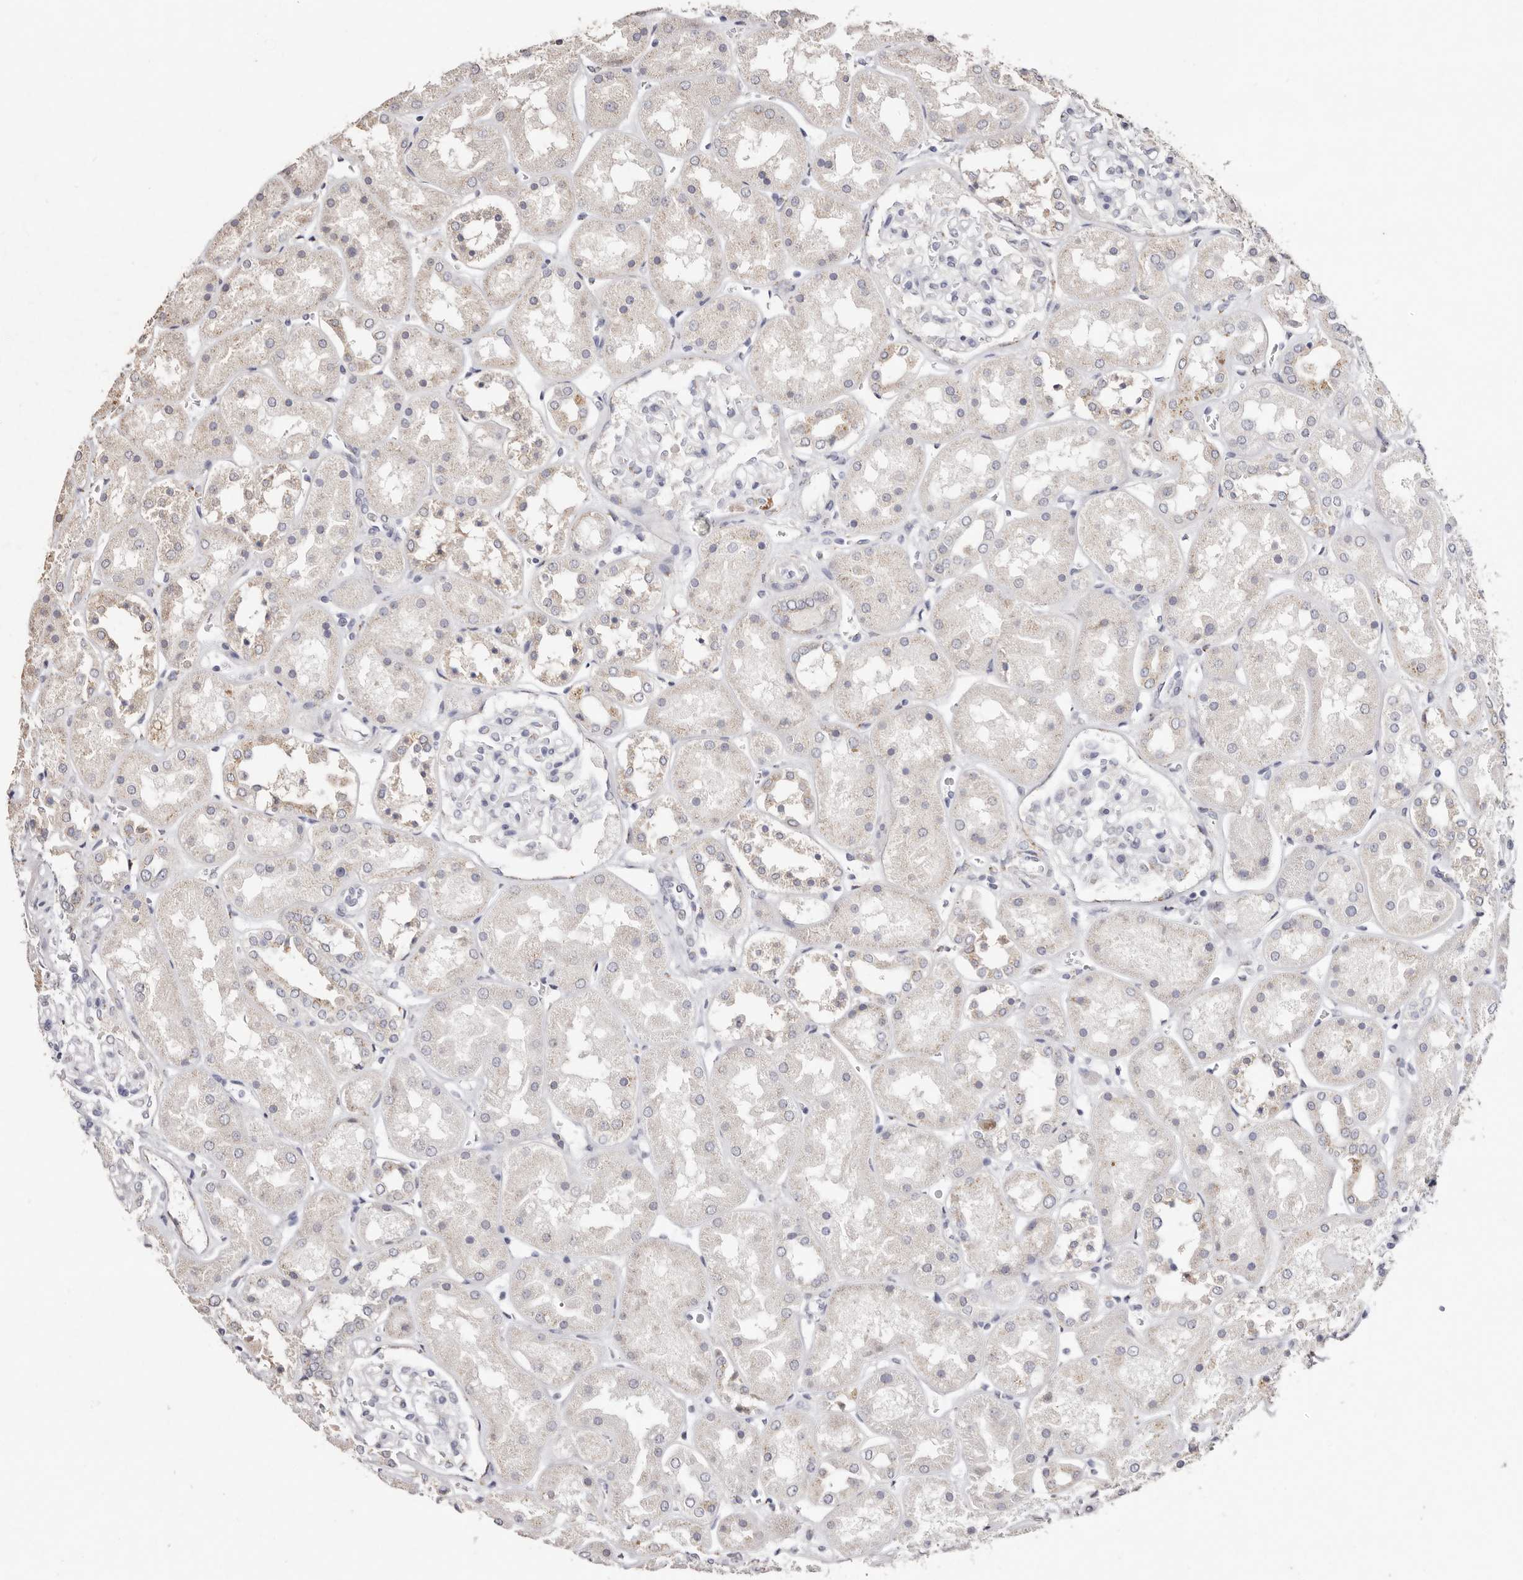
{"staining": {"intensity": "negative", "quantity": "none", "location": "none"}, "tissue": "kidney", "cell_type": "Cells in glomeruli", "image_type": "normal", "snomed": [{"axis": "morphology", "description": "Normal tissue, NOS"}, {"axis": "topography", "description": "Kidney"}], "caption": "High power microscopy photomicrograph of an immunohistochemistry micrograph of normal kidney, revealing no significant staining in cells in glomeruli.", "gene": "LGALS7B", "patient": {"sex": "male", "age": 70}}